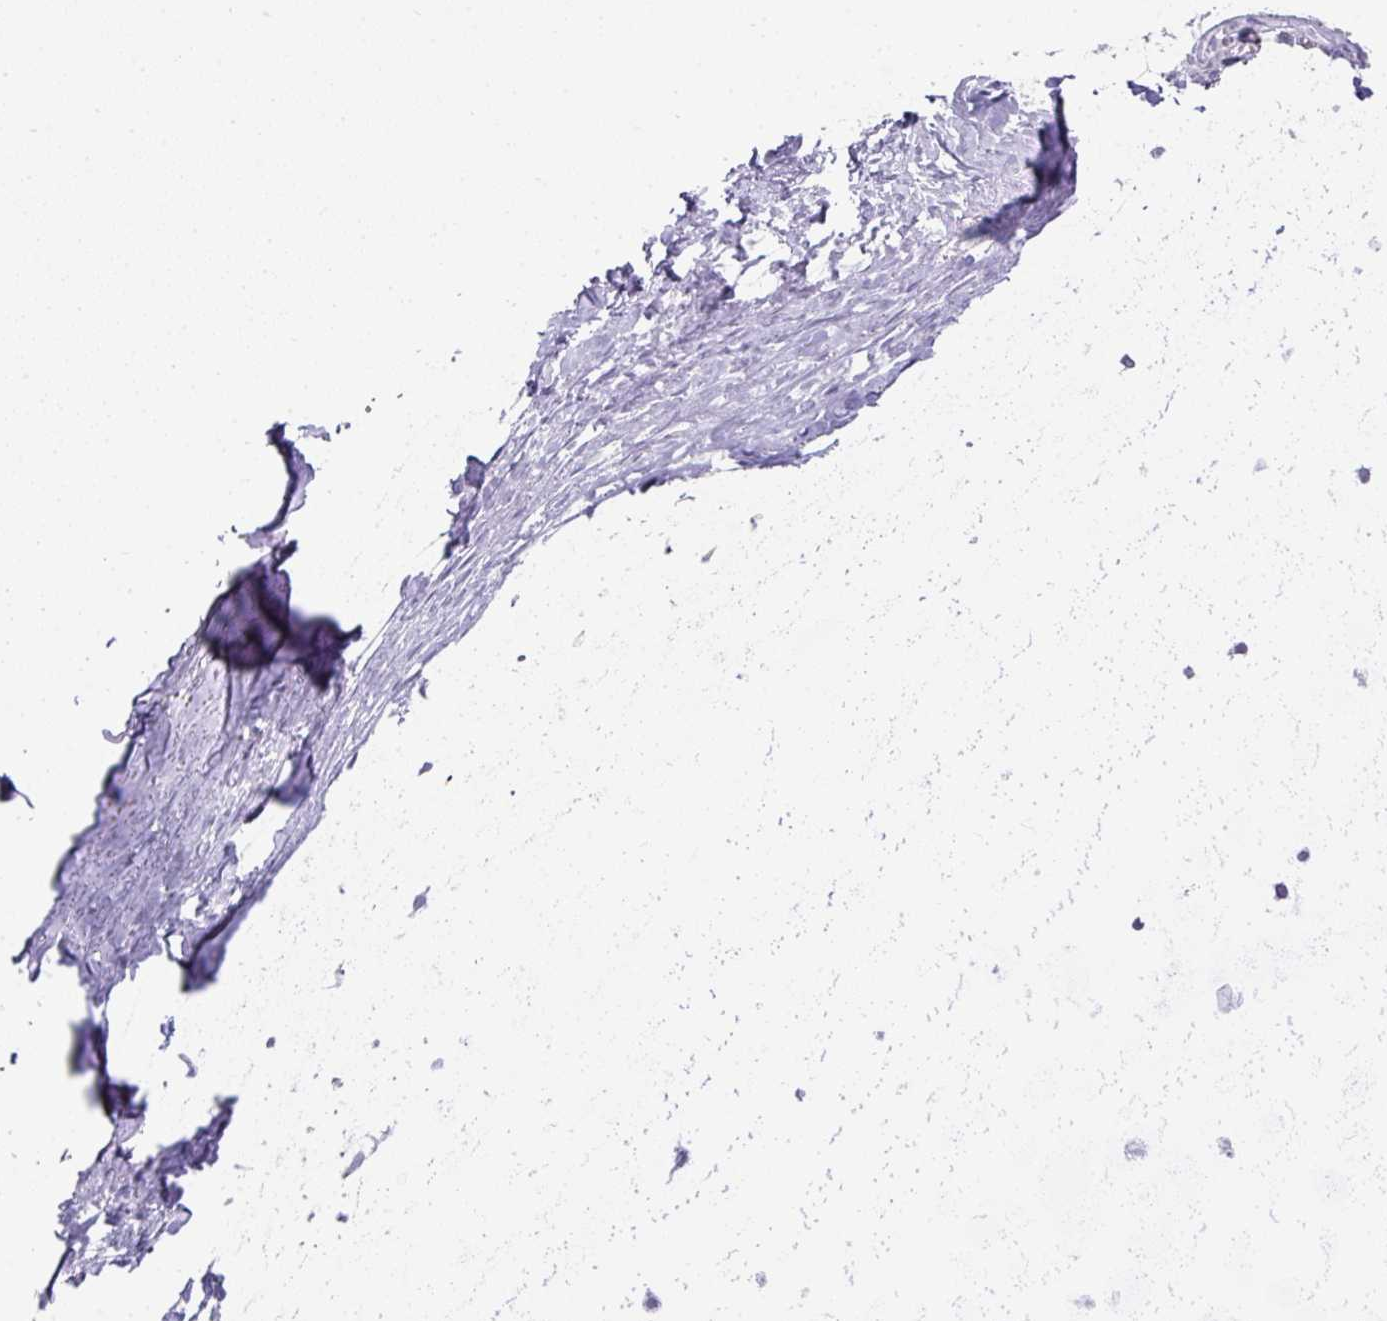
{"staining": {"intensity": "negative", "quantity": "none", "location": "none"}, "tissue": "adipose tissue", "cell_type": "Adipocytes", "image_type": "normal", "snomed": [{"axis": "morphology", "description": "Normal tissue, NOS"}, {"axis": "topography", "description": "Cartilage tissue"}, {"axis": "topography", "description": "Bronchus"}], "caption": "A high-resolution micrograph shows immunohistochemistry staining of unremarkable adipose tissue, which shows no significant staining in adipocytes.", "gene": "OR52N1", "patient": {"sex": "male", "age": 56}}